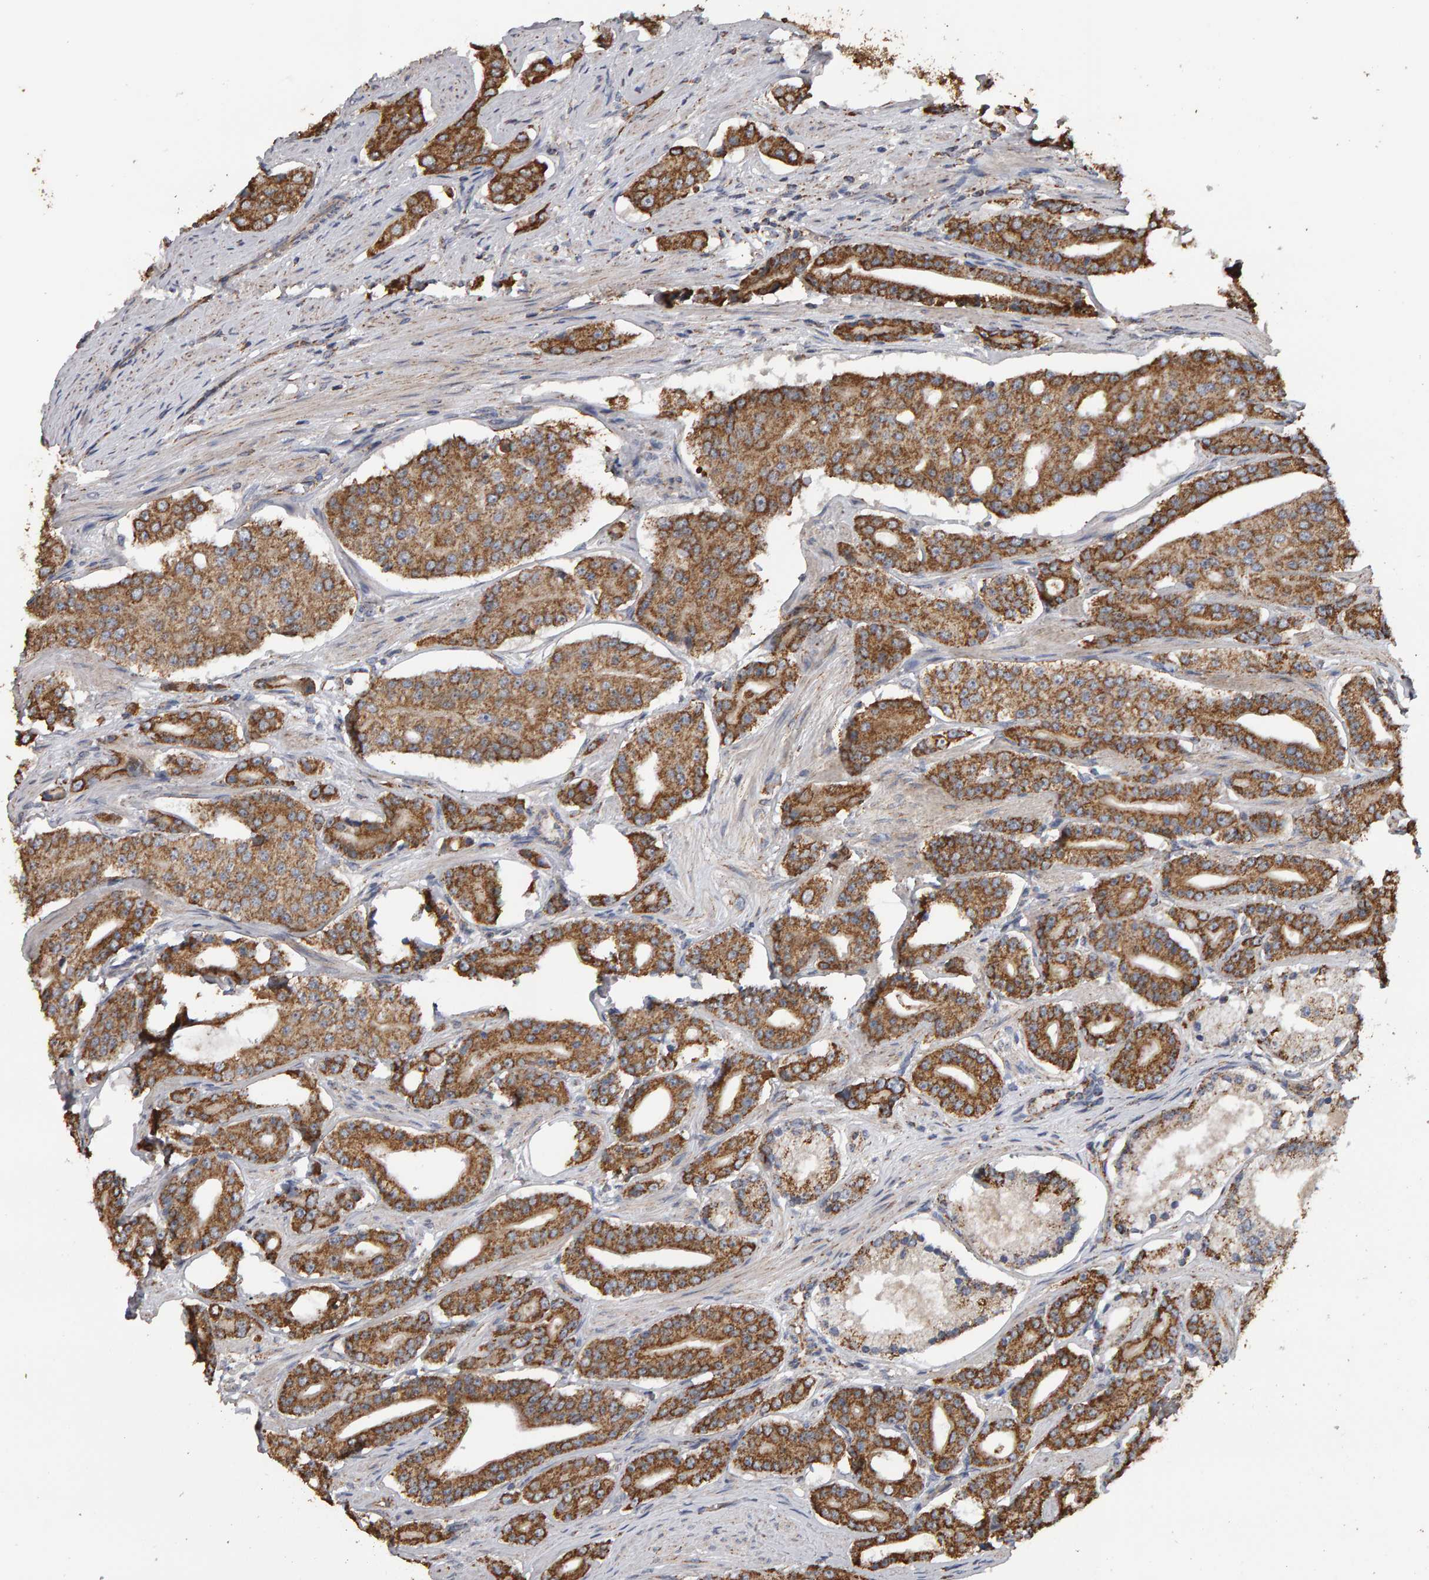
{"staining": {"intensity": "moderate", "quantity": ">75%", "location": "cytoplasmic/membranous"}, "tissue": "prostate cancer", "cell_type": "Tumor cells", "image_type": "cancer", "snomed": [{"axis": "morphology", "description": "Adenocarcinoma, High grade"}, {"axis": "topography", "description": "Prostate"}], "caption": "DAB immunohistochemical staining of prostate cancer (high-grade adenocarcinoma) shows moderate cytoplasmic/membranous protein expression in approximately >75% of tumor cells.", "gene": "TOM1L1", "patient": {"sex": "male", "age": 71}}